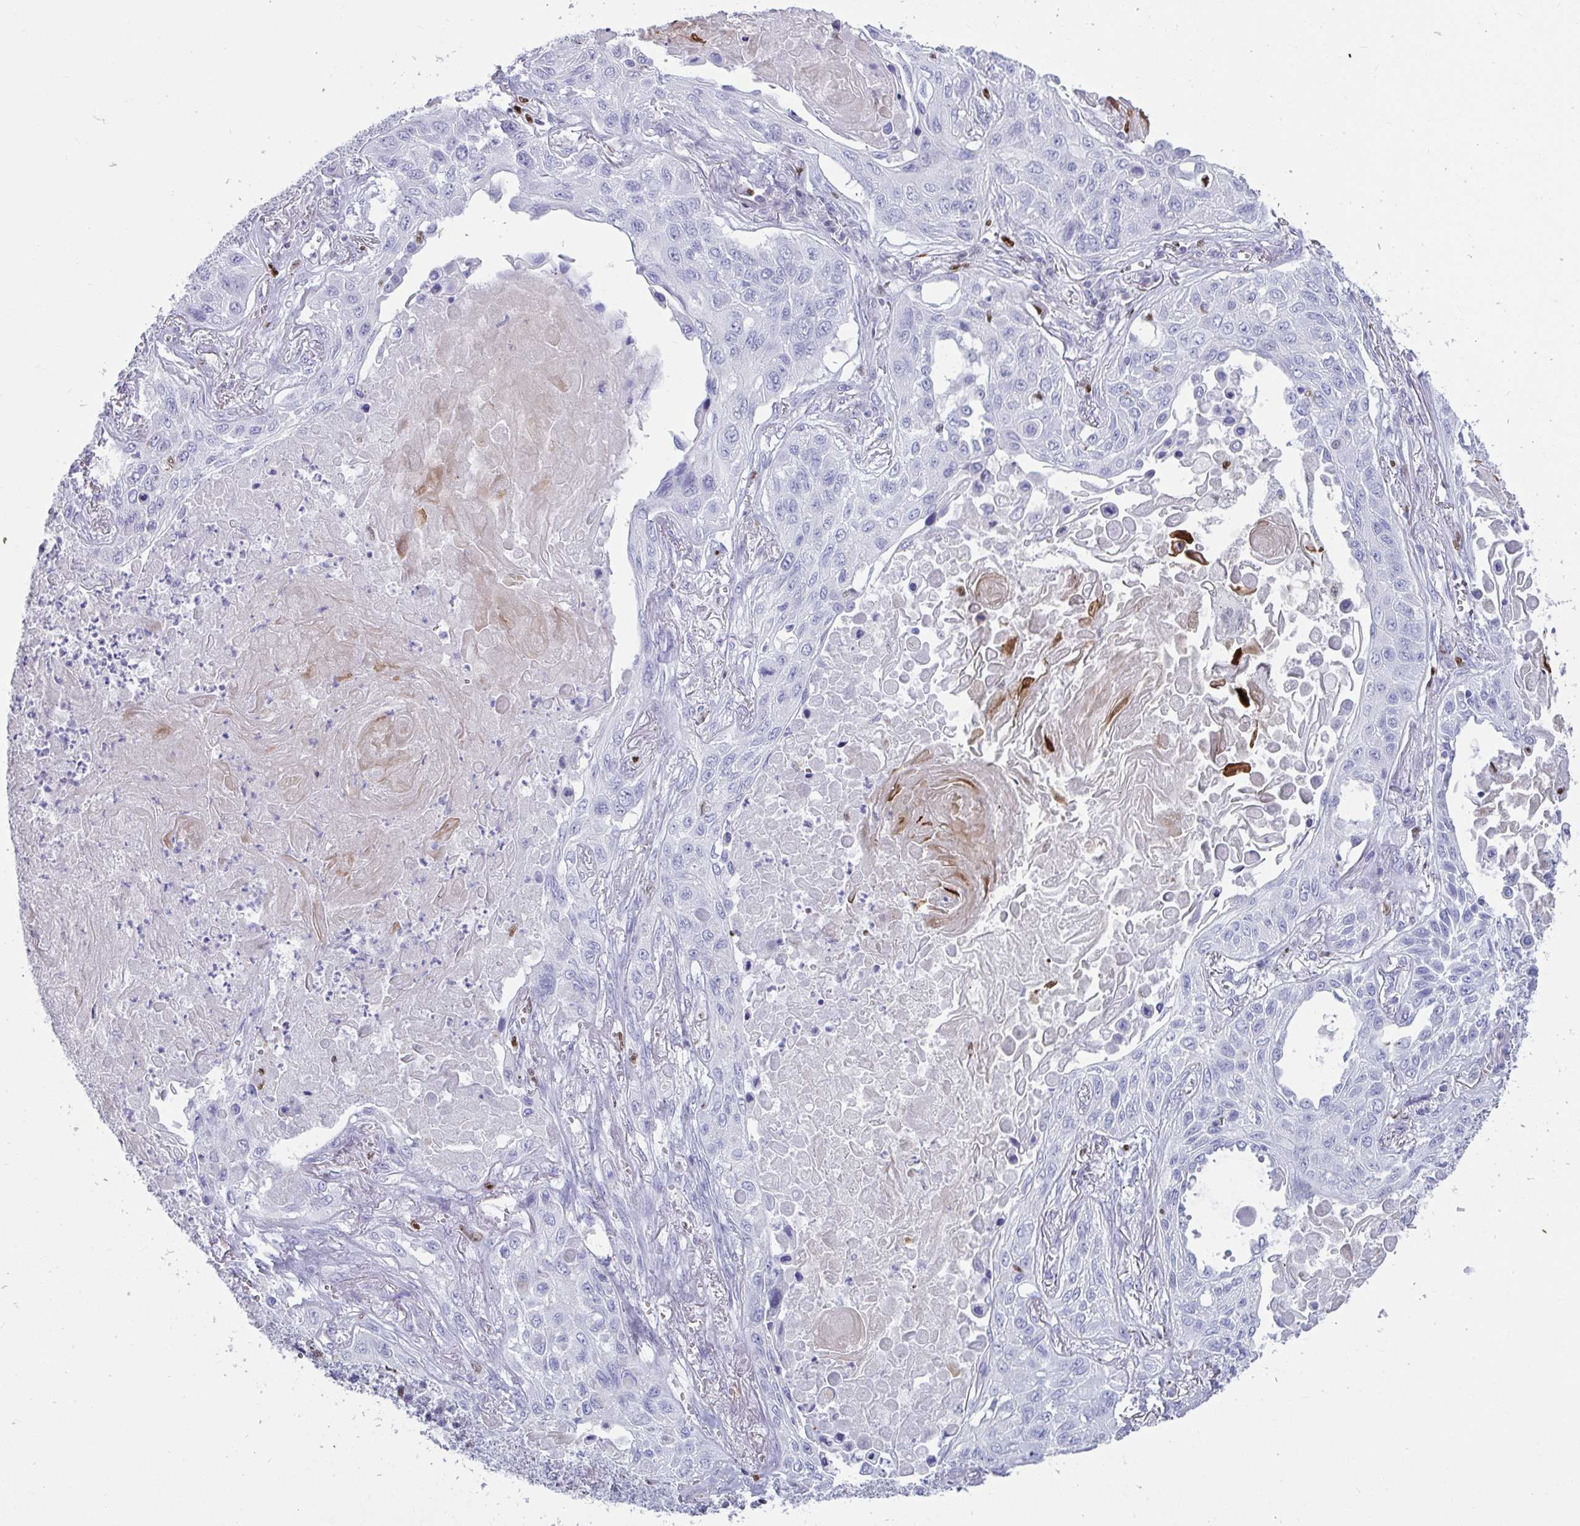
{"staining": {"intensity": "negative", "quantity": "none", "location": "none"}, "tissue": "lung cancer", "cell_type": "Tumor cells", "image_type": "cancer", "snomed": [{"axis": "morphology", "description": "Squamous cell carcinoma, NOS"}, {"axis": "topography", "description": "Lung"}], "caption": "High power microscopy photomicrograph of an immunohistochemistry (IHC) micrograph of lung cancer, revealing no significant expression in tumor cells. The staining was performed using DAB (3,3'-diaminobenzidine) to visualize the protein expression in brown, while the nuclei were stained in blue with hematoxylin (Magnification: 20x).", "gene": "ZNF586", "patient": {"sex": "male", "age": 75}}